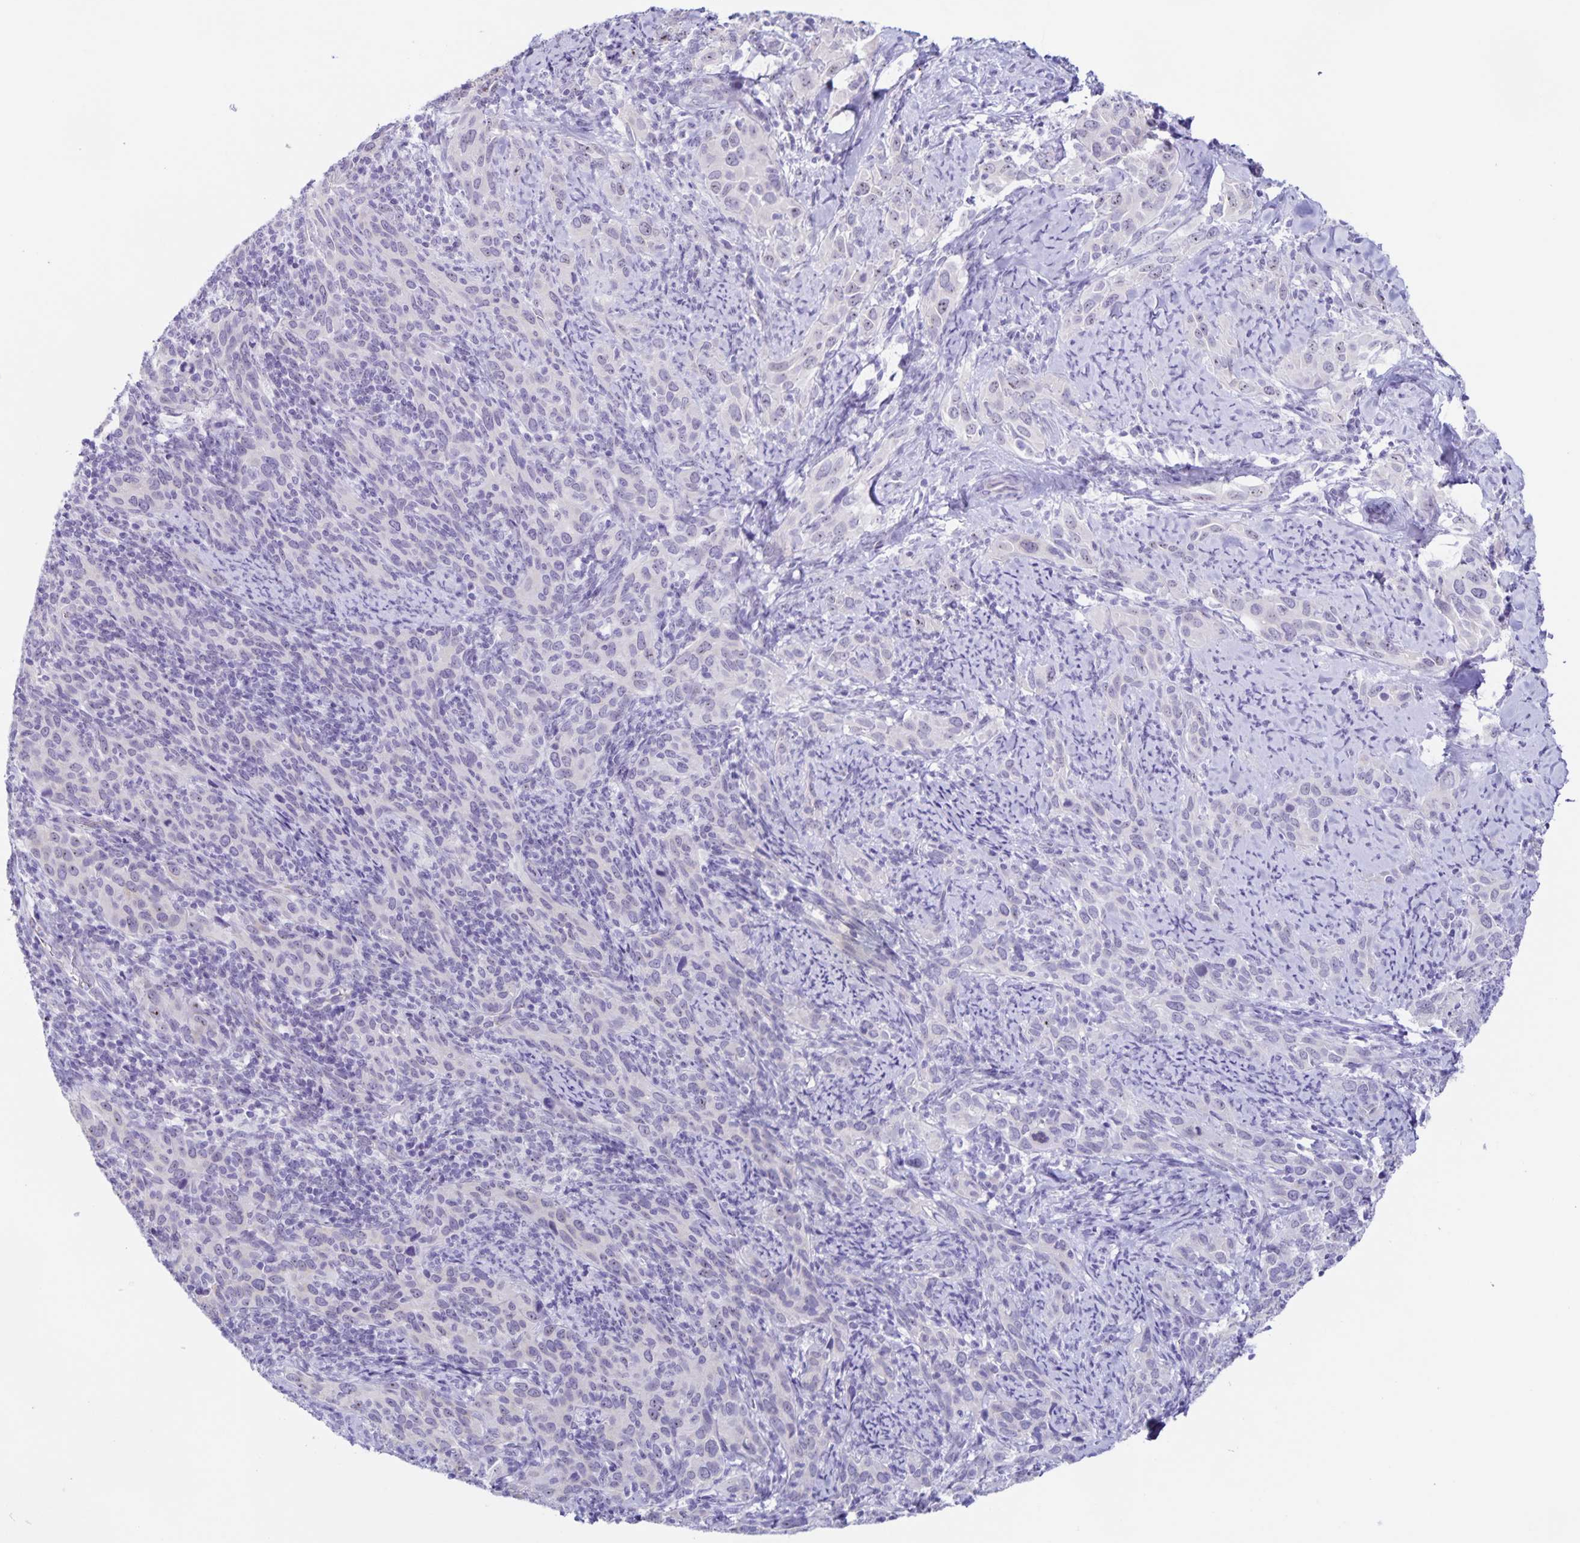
{"staining": {"intensity": "negative", "quantity": "none", "location": "none"}, "tissue": "cervical cancer", "cell_type": "Tumor cells", "image_type": "cancer", "snomed": [{"axis": "morphology", "description": "Squamous cell carcinoma, NOS"}, {"axis": "topography", "description": "Cervix"}], "caption": "Immunohistochemistry (IHC) image of neoplastic tissue: cervical cancer stained with DAB demonstrates no significant protein staining in tumor cells. (DAB immunohistochemistry visualized using brightfield microscopy, high magnification).", "gene": "FAM170A", "patient": {"sex": "female", "age": 51}}